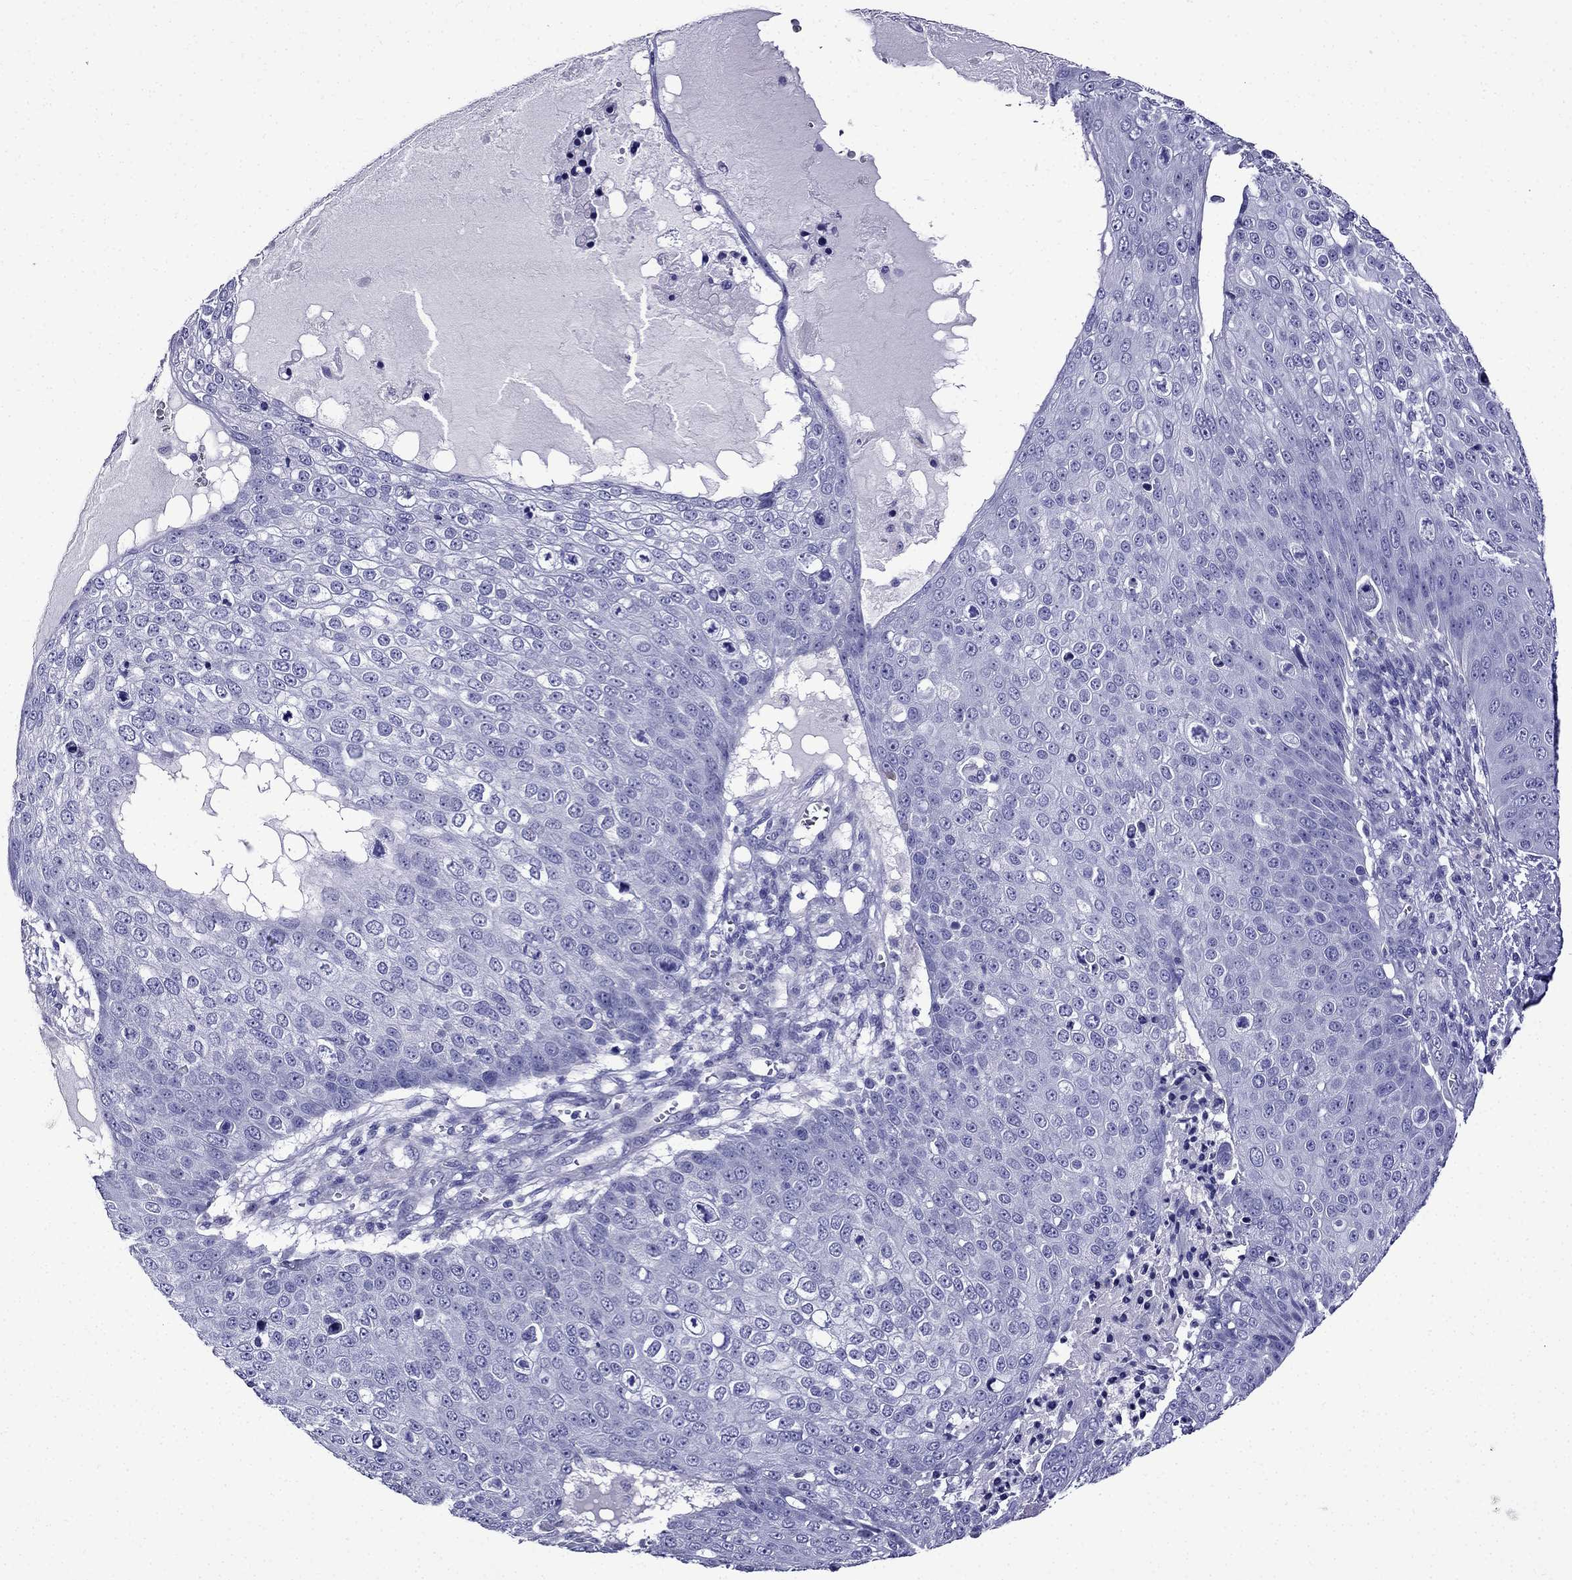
{"staining": {"intensity": "negative", "quantity": "none", "location": "none"}, "tissue": "skin cancer", "cell_type": "Tumor cells", "image_type": "cancer", "snomed": [{"axis": "morphology", "description": "Squamous cell carcinoma, NOS"}, {"axis": "topography", "description": "Skin"}], "caption": "Tumor cells are negative for protein expression in human skin squamous cell carcinoma. (IHC, brightfield microscopy, high magnification).", "gene": "ERC2", "patient": {"sex": "male", "age": 71}}